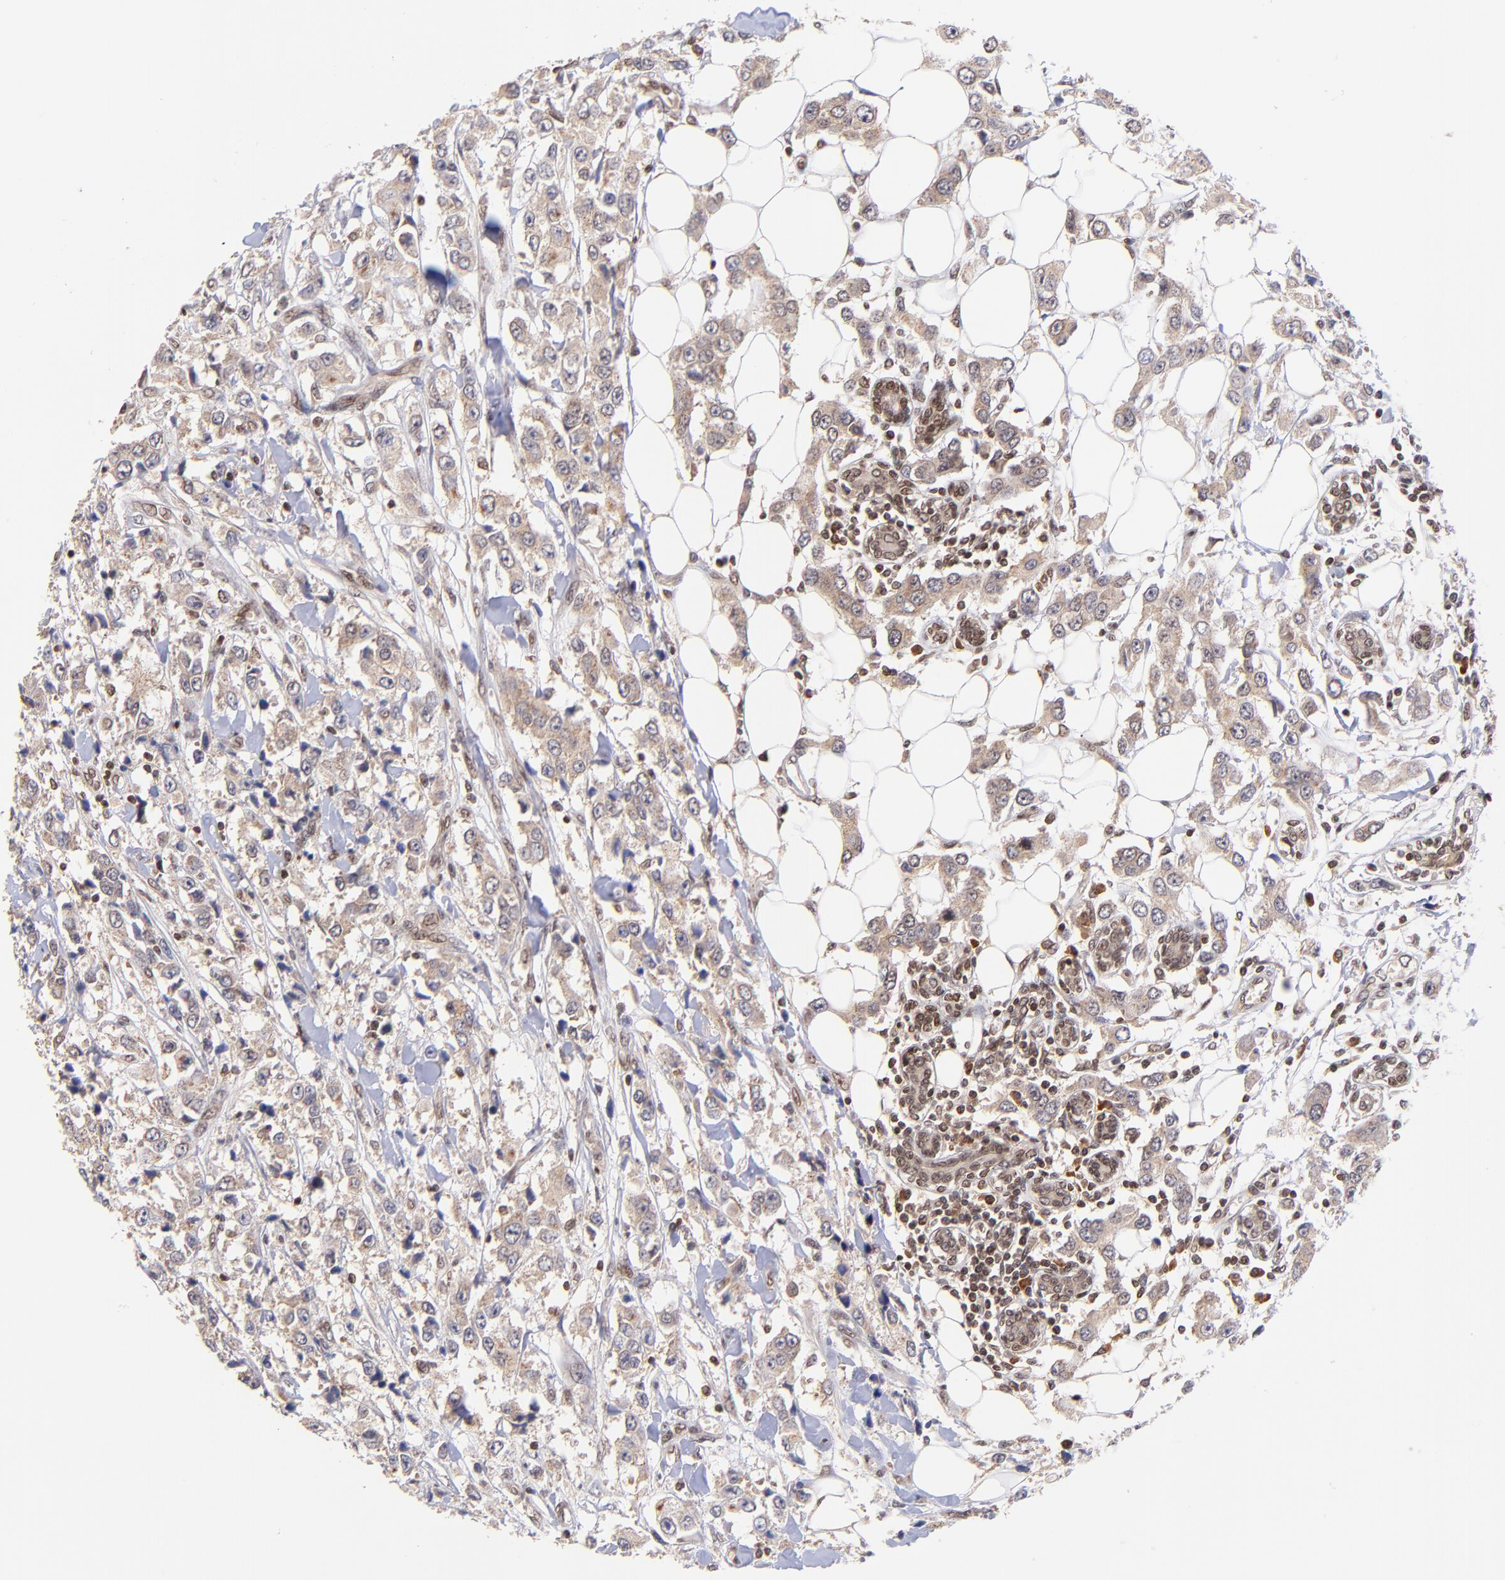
{"staining": {"intensity": "moderate", "quantity": ">75%", "location": "cytoplasmic/membranous,nuclear"}, "tissue": "breast cancer", "cell_type": "Tumor cells", "image_type": "cancer", "snomed": [{"axis": "morphology", "description": "Duct carcinoma"}, {"axis": "topography", "description": "Breast"}], "caption": "Immunohistochemical staining of human infiltrating ductal carcinoma (breast) demonstrates medium levels of moderate cytoplasmic/membranous and nuclear staining in approximately >75% of tumor cells.", "gene": "WDR25", "patient": {"sex": "female", "age": 58}}